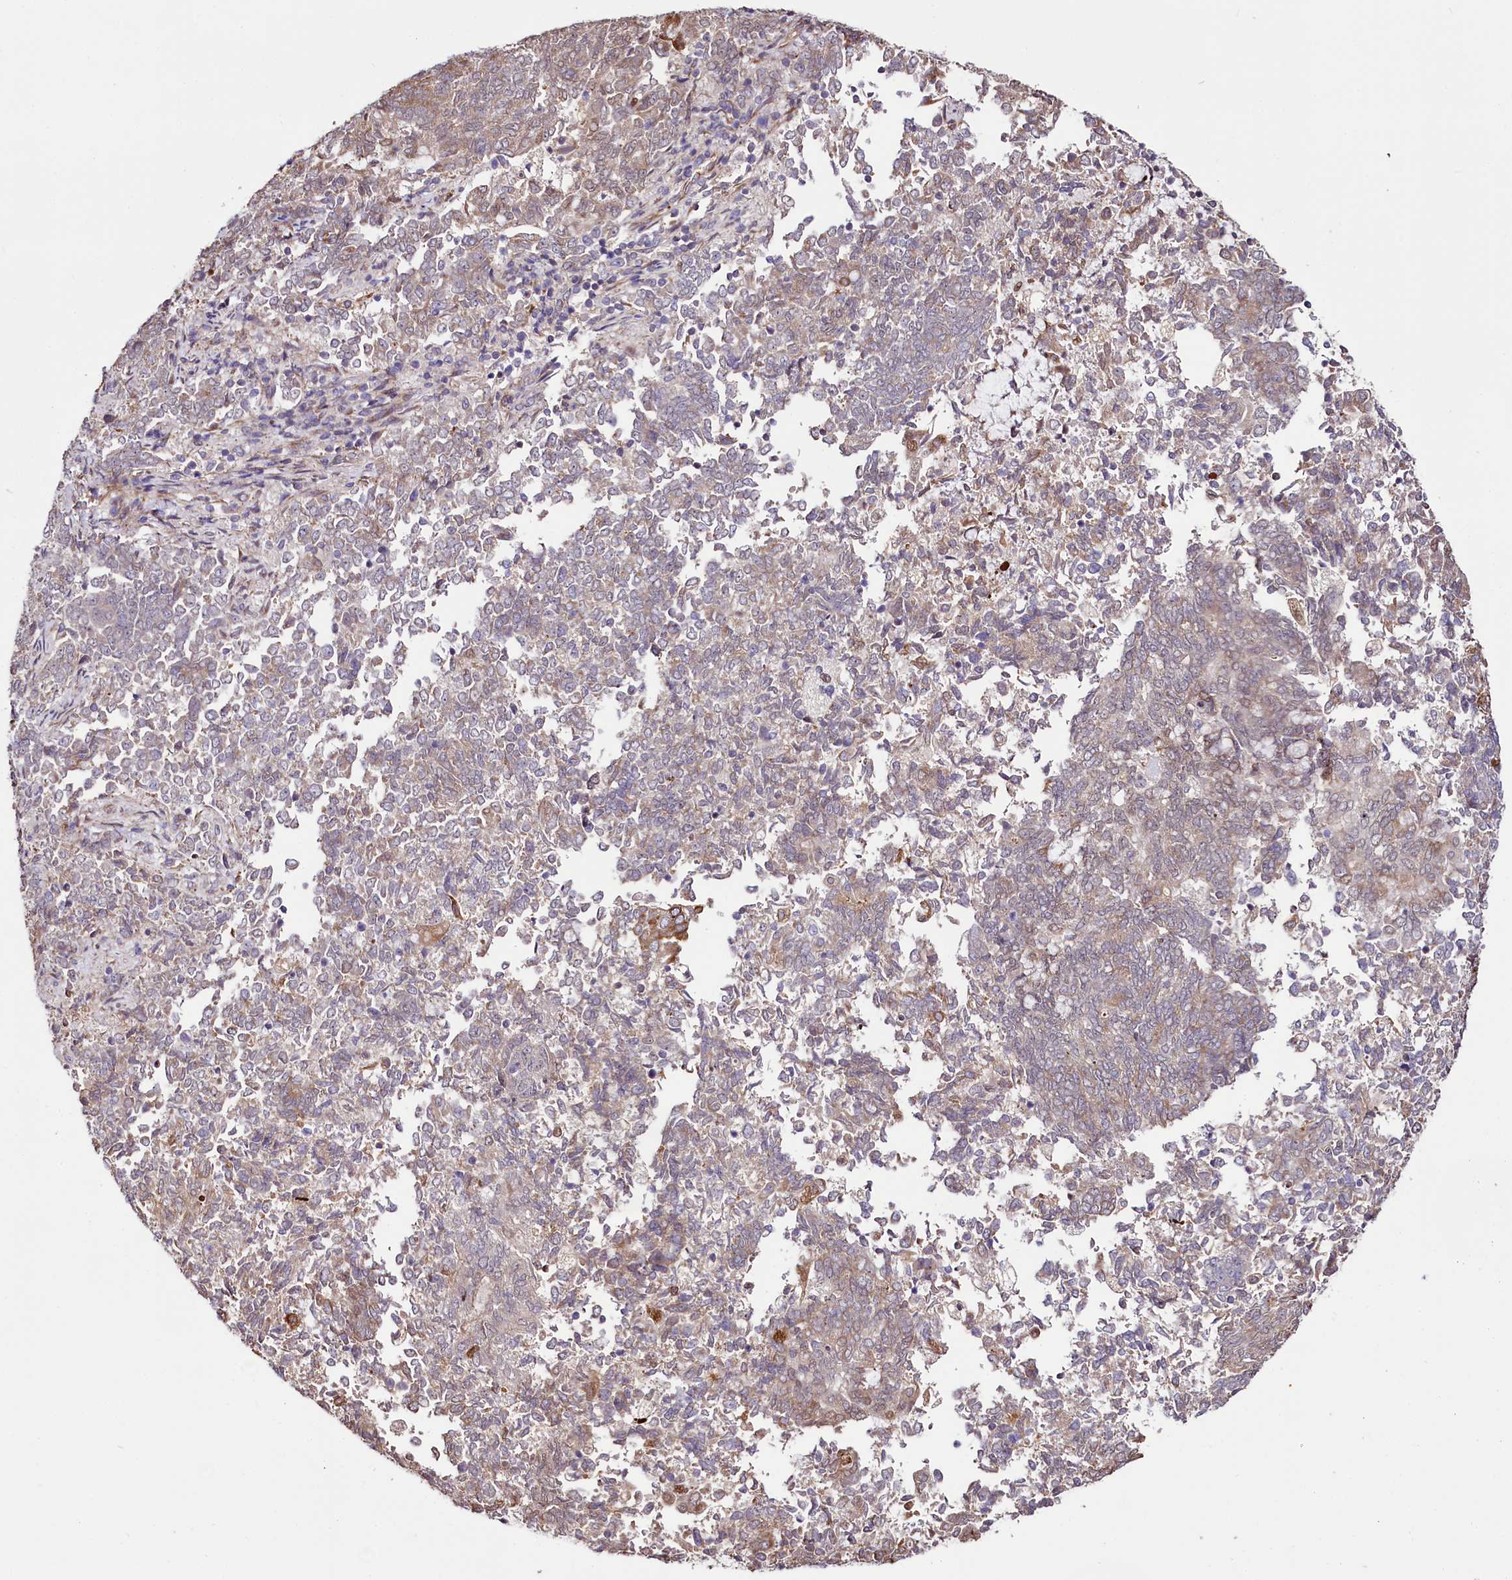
{"staining": {"intensity": "moderate", "quantity": "<25%", "location": "cytoplasmic/membranous"}, "tissue": "endometrial cancer", "cell_type": "Tumor cells", "image_type": "cancer", "snomed": [{"axis": "morphology", "description": "Adenocarcinoma, NOS"}, {"axis": "topography", "description": "Endometrium"}], "caption": "This photomicrograph demonstrates IHC staining of human endometrial adenocarcinoma, with low moderate cytoplasmic/membranous expression in about <25% of tumor cells.", "gene": "CUTC", "patient": {"sex": "female", "age": 80}}